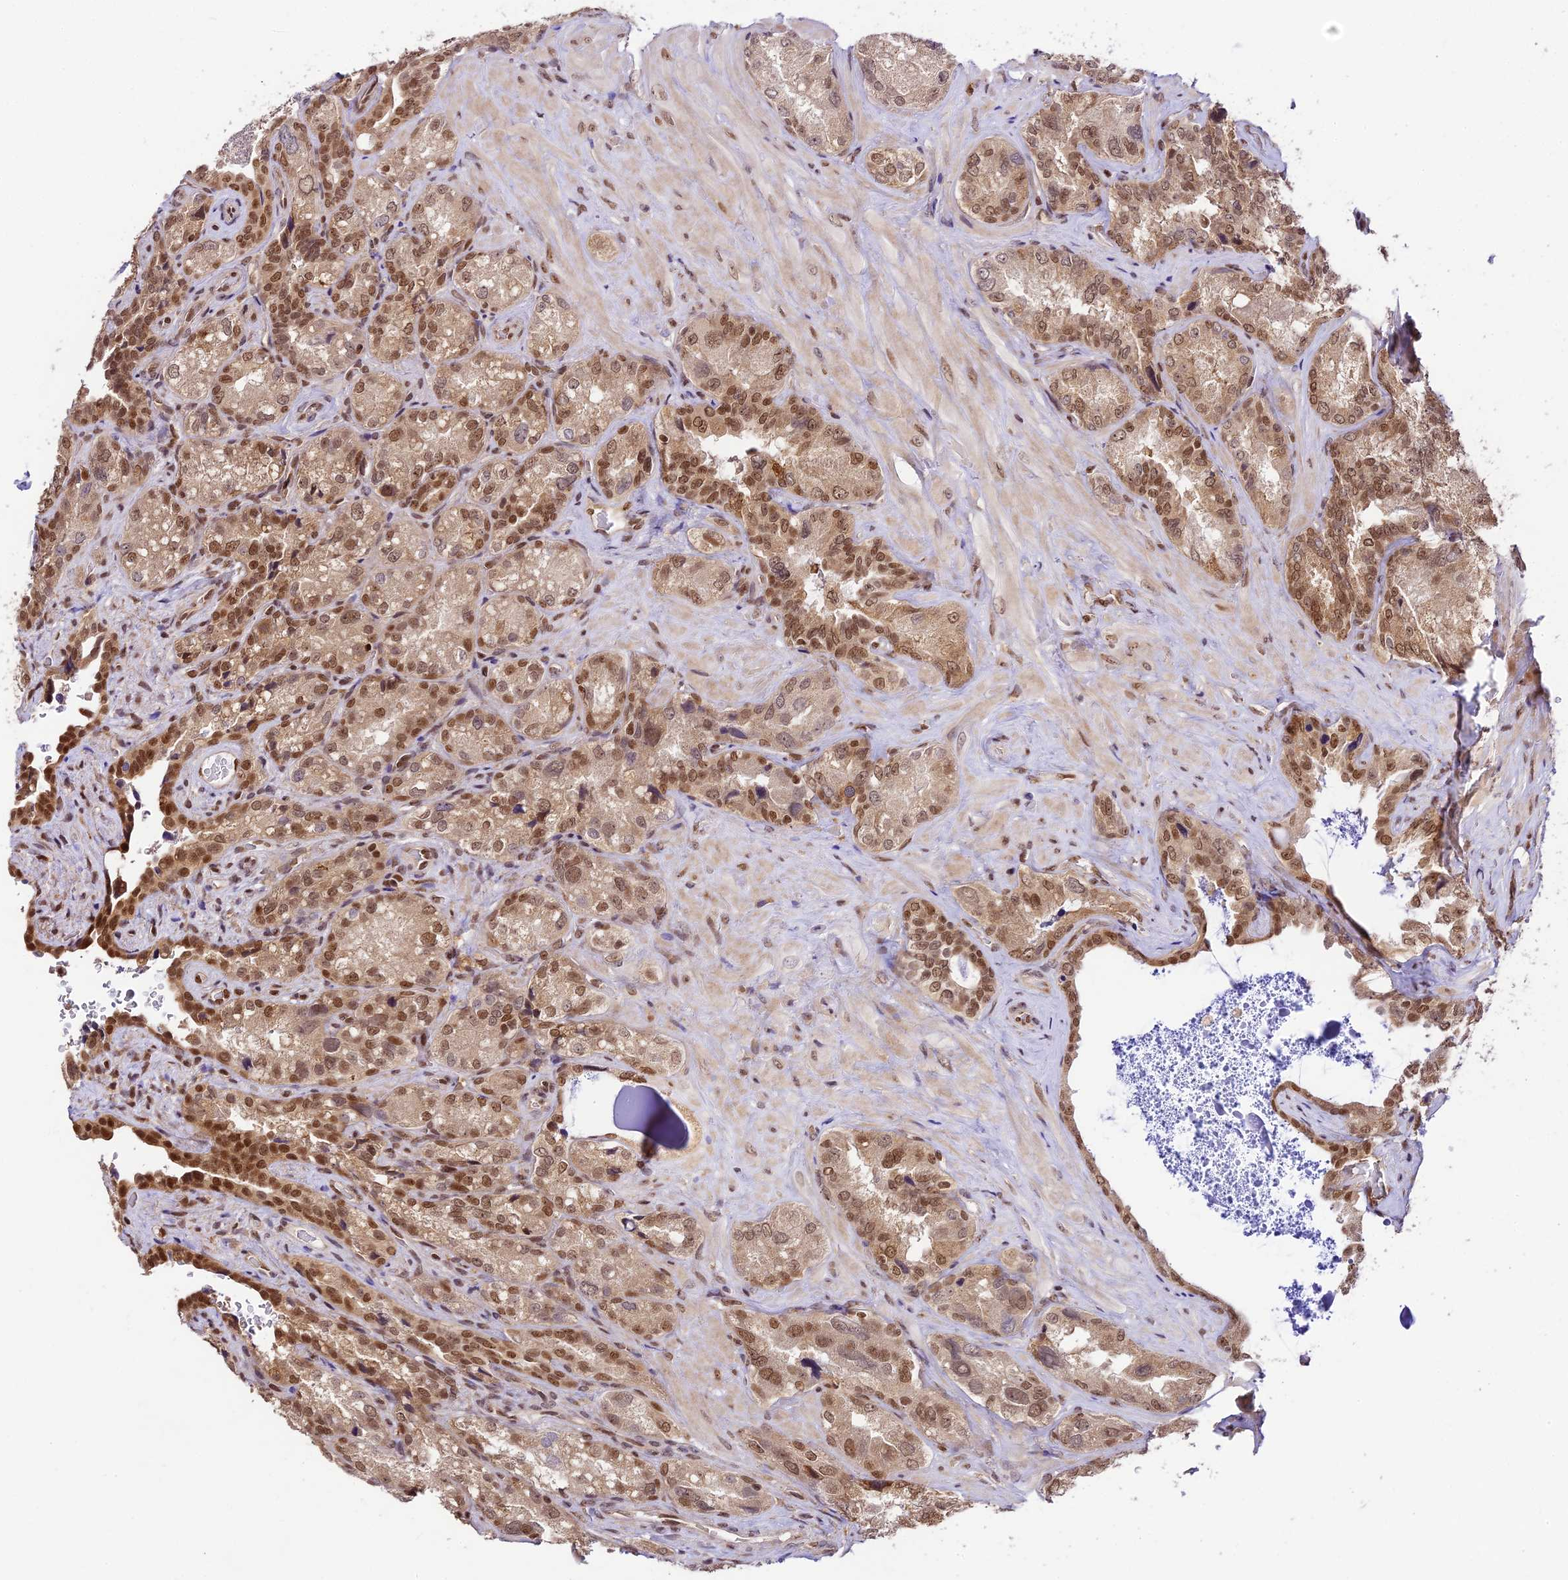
{"staining": {"intensity": "moderate", "quantity": ">75%", "location": "cytoplasmic/membranous,nuclear"}, "tissue": "seminal vesicle", "cell_type": "Glandular cells", "image_type": "normal", "snomed": [{"axis": "morphology", "description": "Normal tissue, NOS"}, {"axis": "topography", "description": "Seminal veicle"}, {"axis": "topography", "description": "Peripheral nerve tissue"}], "caption": "There is medium levels of moderate cytoplasmic/membranous,nuclear positivity in glandular cells of normal seminal vesicle, as demonstrated by immunohistochemical staining (brown color).", "gene": "TRIM22", "patient": {"sex": "male", "age": 67}}